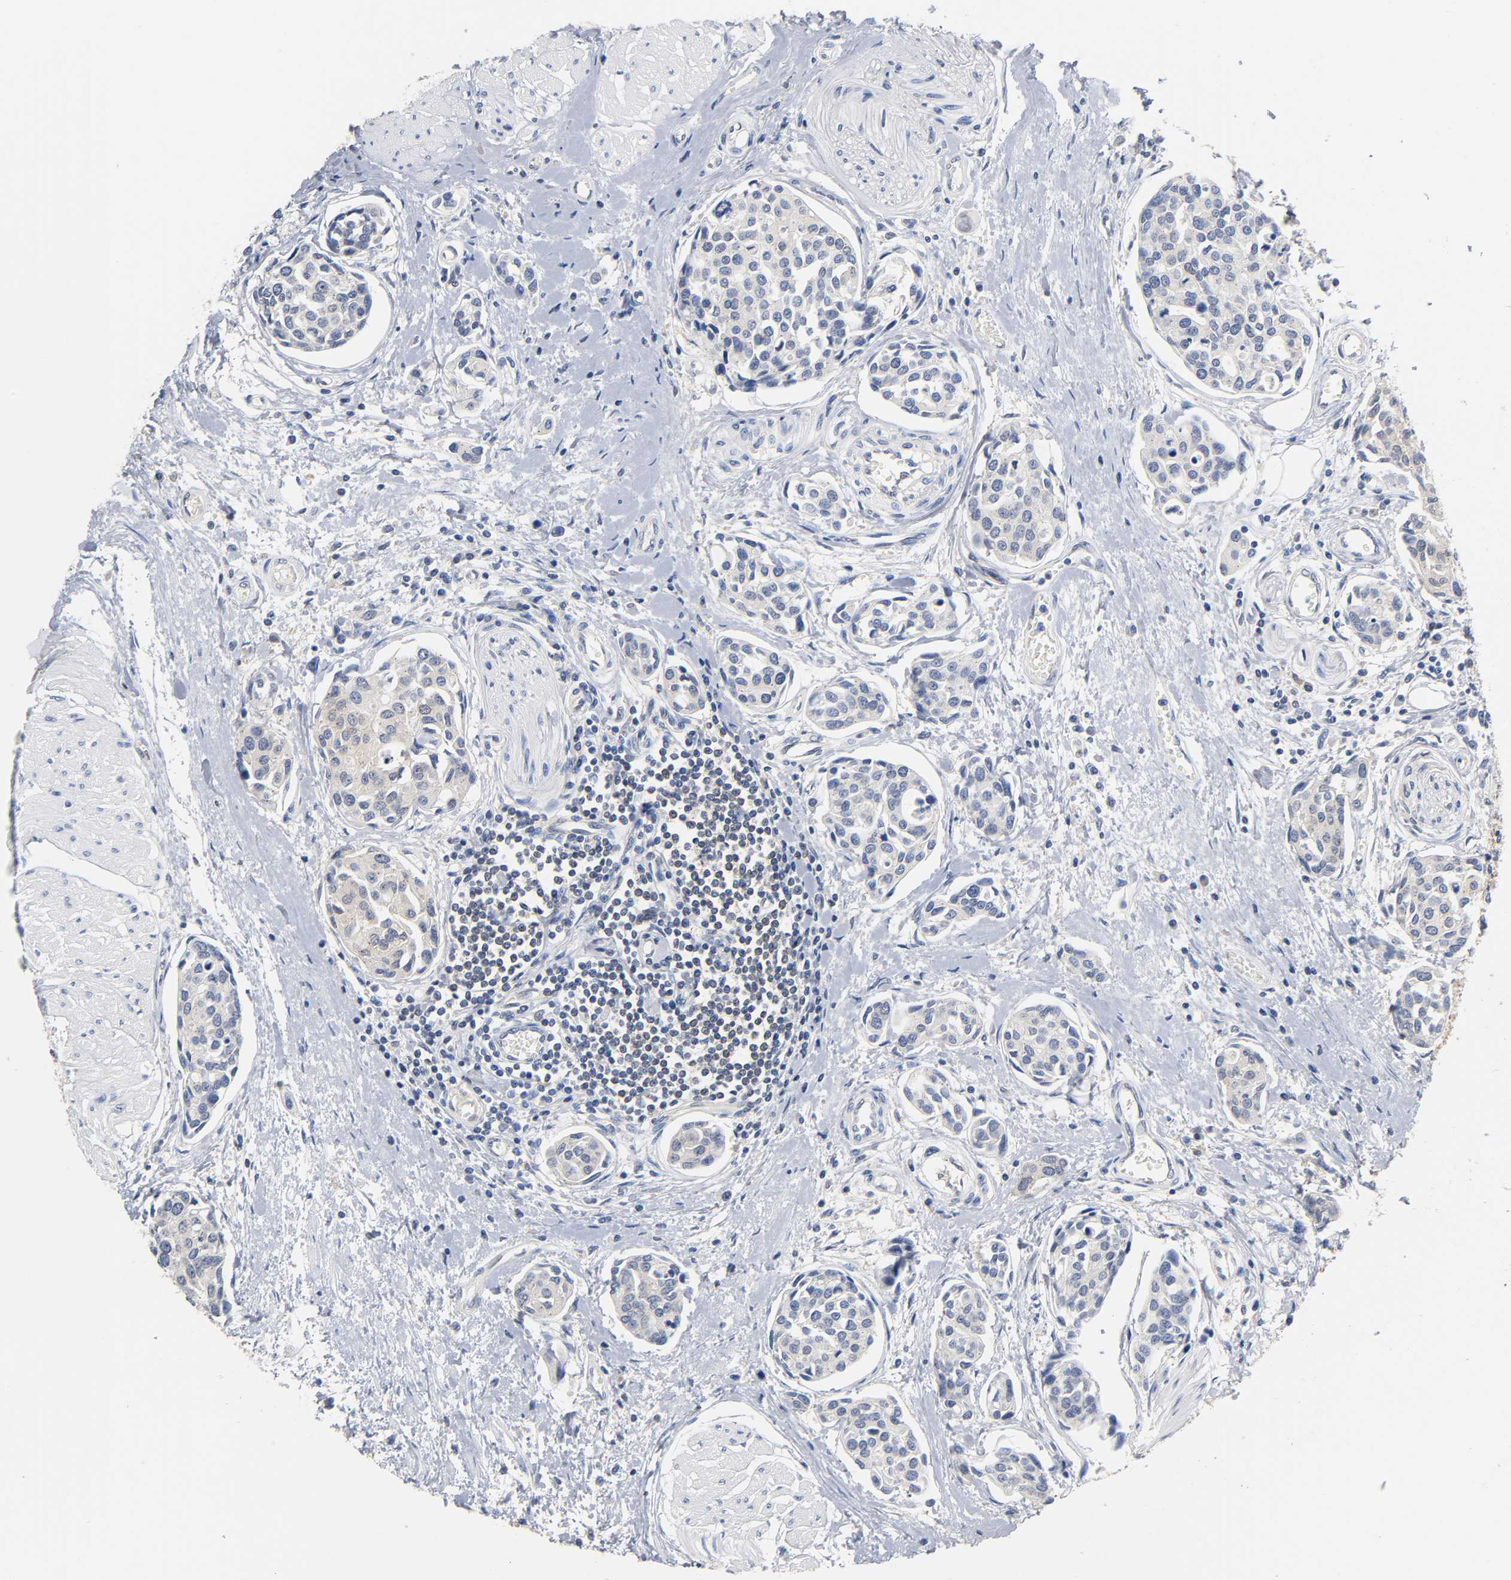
{"staining": {"intensity": "weak", "quantity": "<25%", "location": "cytoplasmic/membranous"}, "tissue": "urothelial cancer", "cell_type": "Tumor cells", "image_type": "cancer", "snomed": [{"axis": "morphology", "description": "Urothelial carcinoma, High grade"}, {"axis": "topography", "description": "Urinary bladder"}], "caption": "This is an IHC photomicrograph of human high-grade urothelial carcinoma. There is no positivity in tumor cells.", "gene": "FYN", "patient": {"sex": "male", "age": 78}}